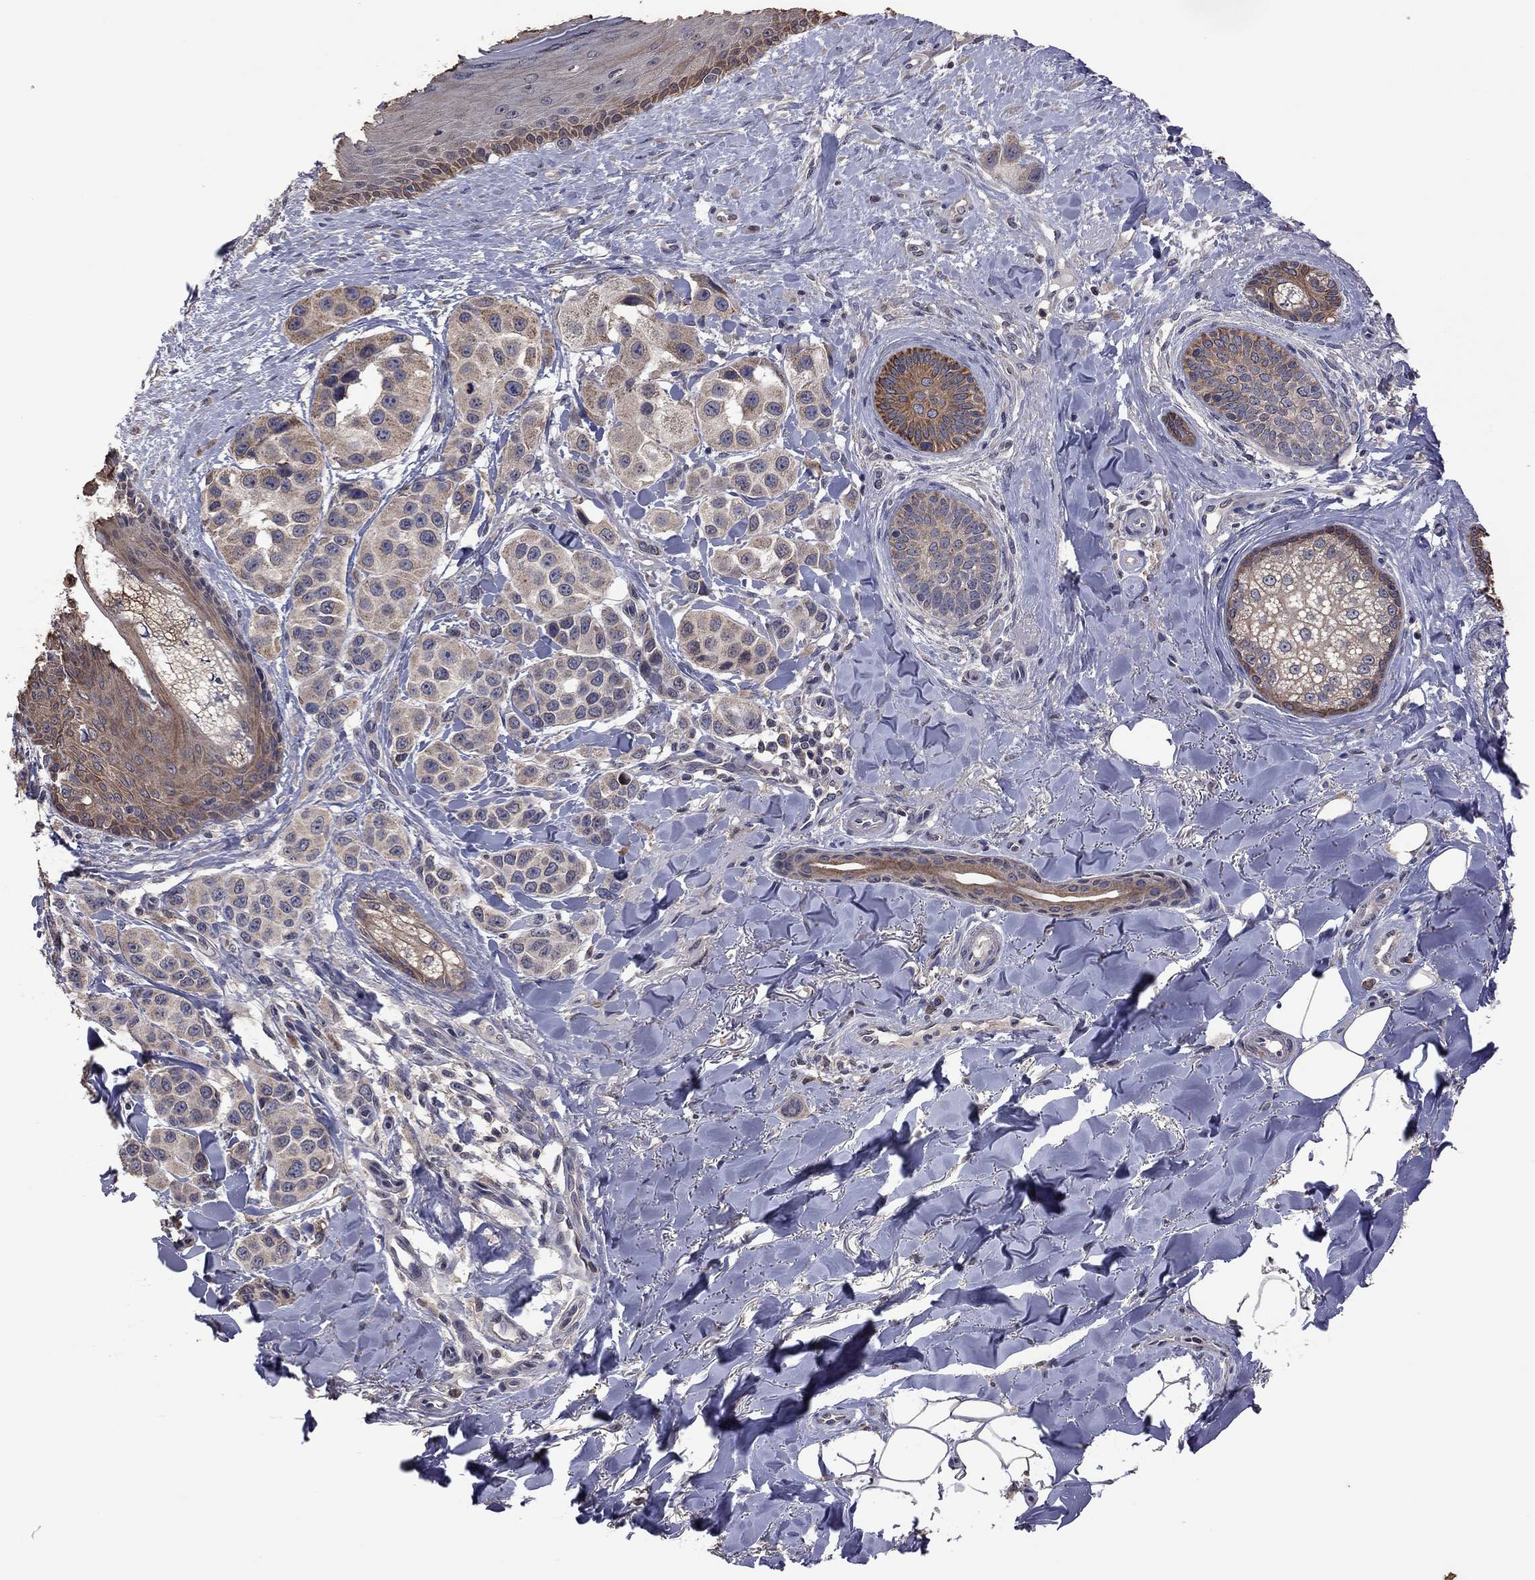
{"staining": {"intensity": "weak", "quantity": "25%-75%", "location": "cytoplasmic/membranous"}, "tissue": "melanoma", "cell_type": "Tumor cells", "image_type": "cancer", "snomed": [{"axis": "morphology", "description": "Malignant melanoma, NOS"}, {"axis": "topography", "description": "Skin"}], "caption": "Brown immunohistochemical staining in malignant melanoma demonstrates weak cytoplasmic/membranous positivity in about 25%-75% of tumor cells.", "gene": "TSNARE1", "patient": {"sex": "male", "age": 57}}